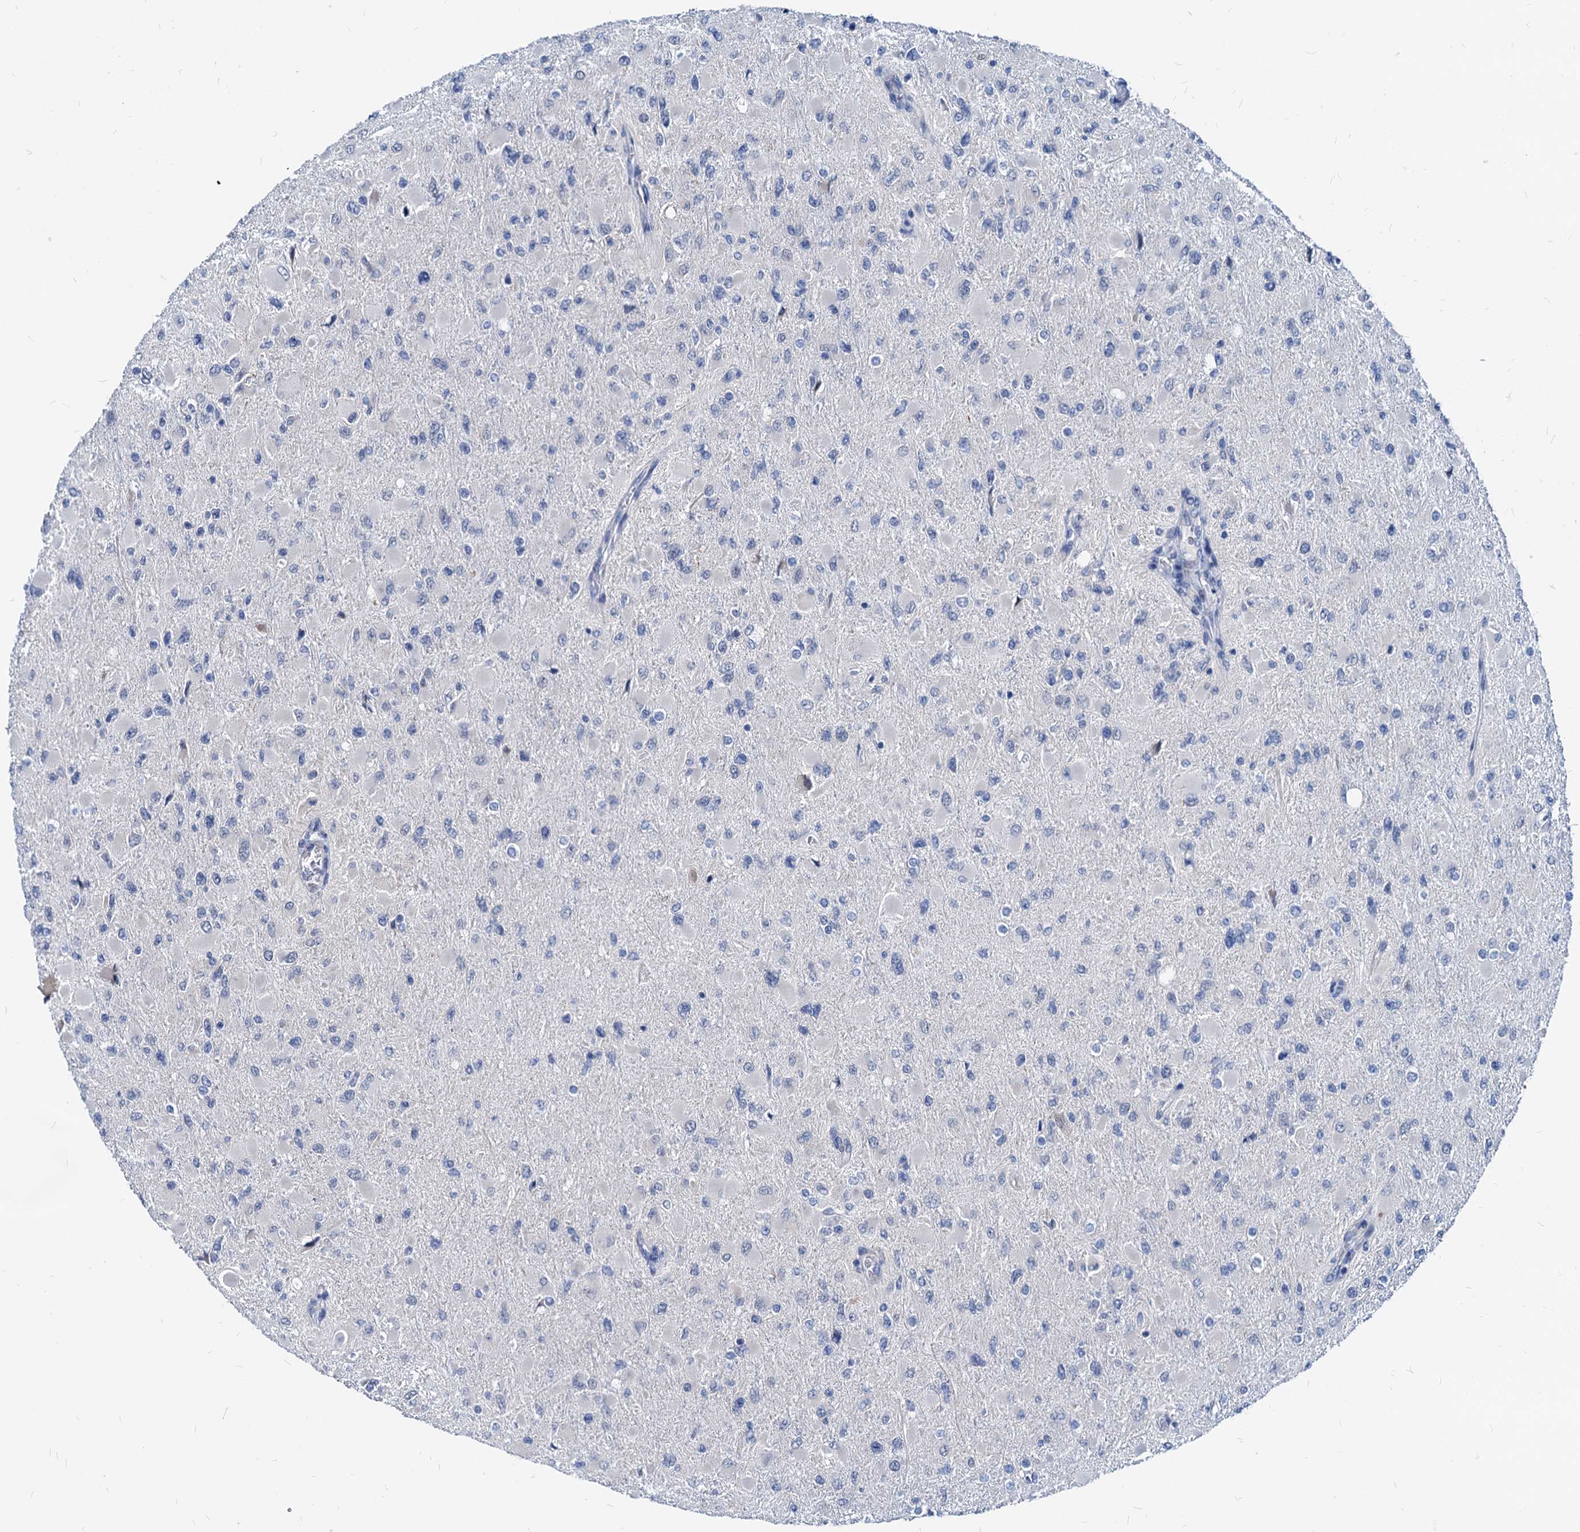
{"staining": {"intensity": "negative", "quantity": "none", "location": "none"}, "tissue": "glioma", "cell_type": "Tumor cells", "image_type": "cancer", "snomed": [{"axis": "morphology", "description": "Glioma, malignant, High grade"}, {"axis": "topography", "description": "Cerebral cortex"}], "caption": "The histopathology image reveals no significant expression in tumor cells of glioma.", "gene": "HSF2", "patient": {"sex": "female", "age": 36}}